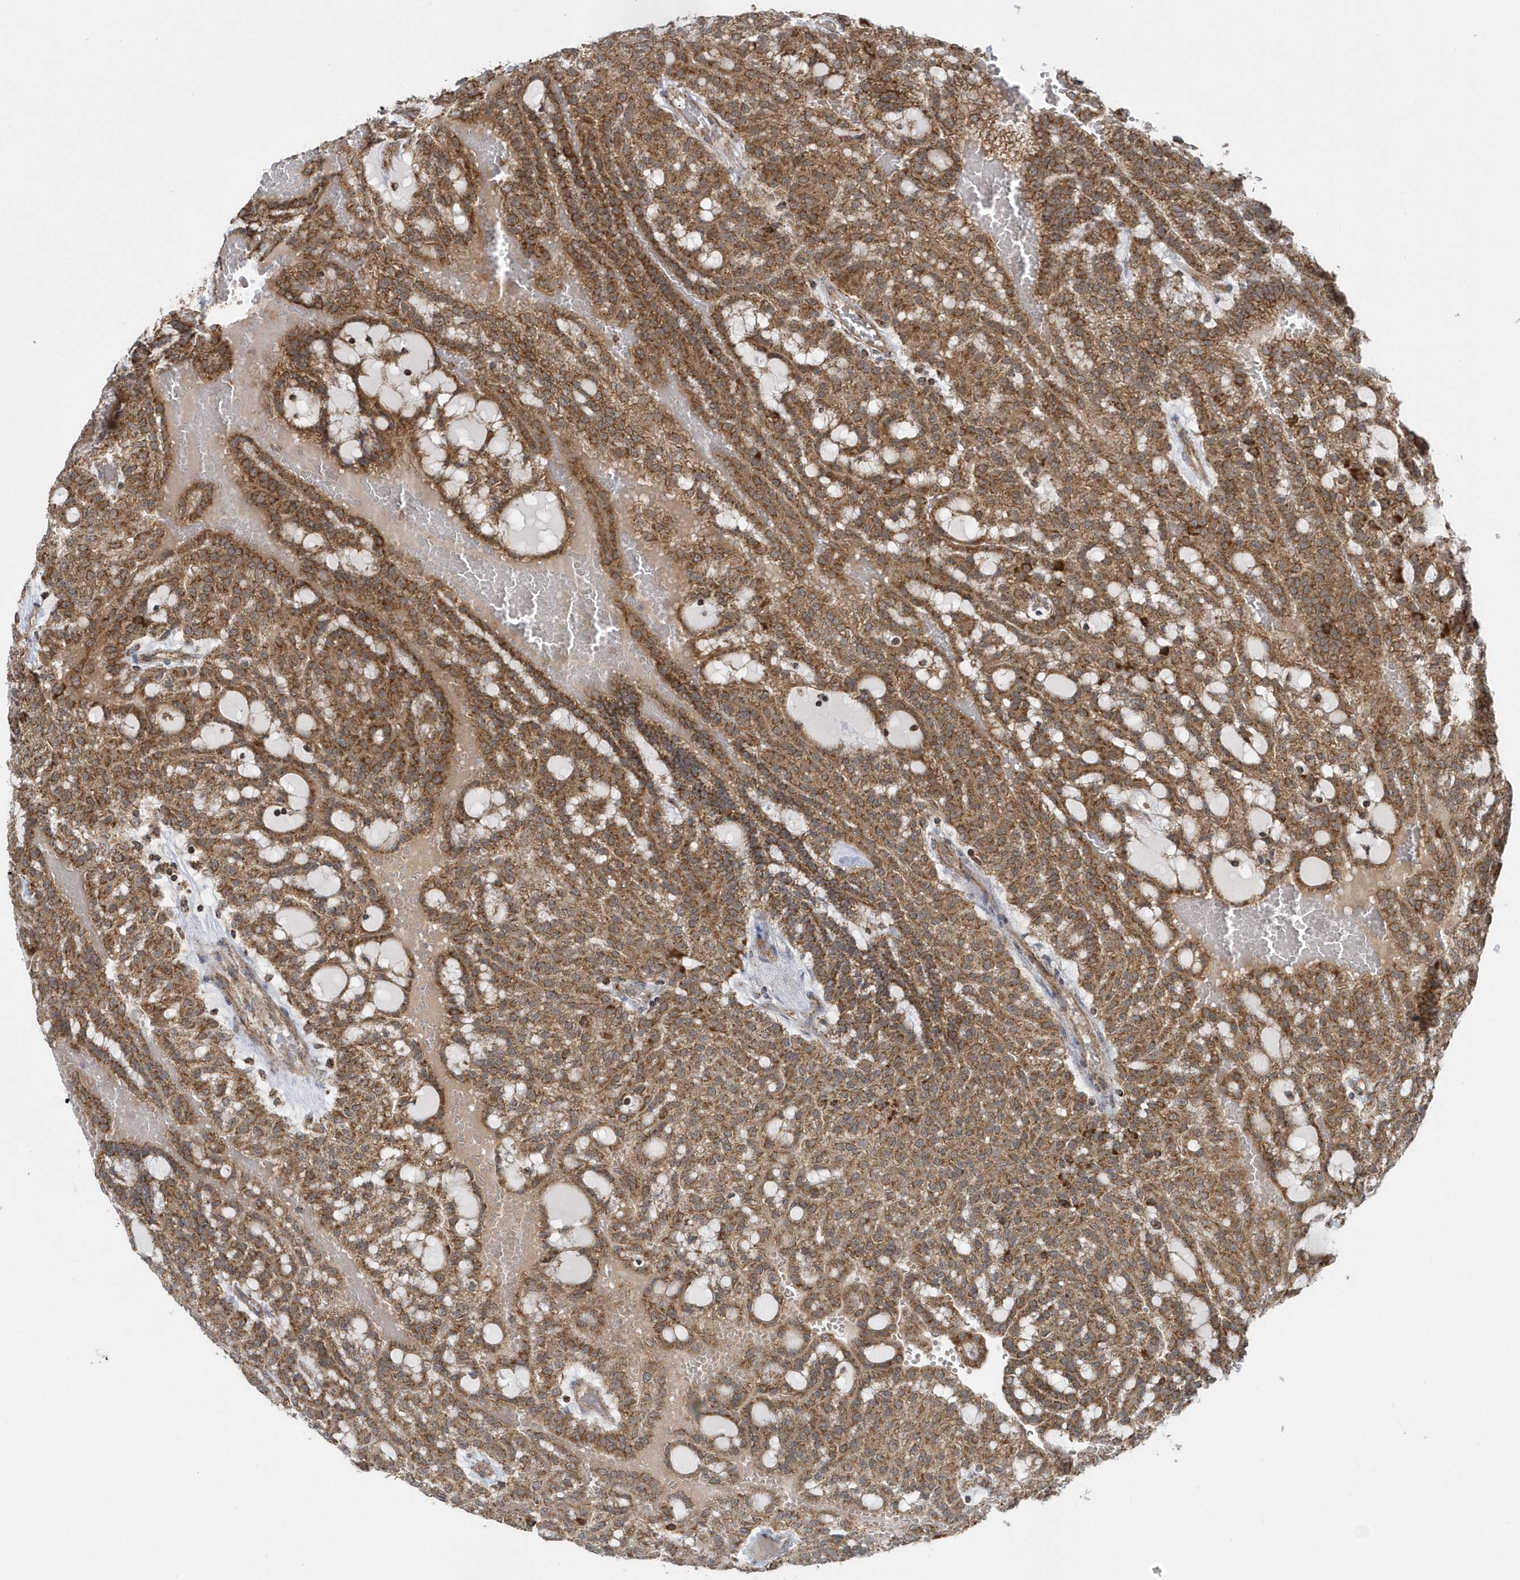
{"staining": {"intensity": "moderate", "quantity": ">75%", "location": "cytoplasmic/membranous"}, "tissue": "renal cancer", "cell_type": "Tumor cells", "image_type": "cancer", "snomed": [{"axis": "morphology", "description": "Adenocarcinoma, NOS"}, {"axis": "topography", "description": "Kidney"}], "caption": "A photomicrograph of human renal adenocarcinoma stained for a protein shows moderate cytoplasmic/membranous brown staining in tumor cells.", "gene": "PPP1R7", "patient": {"sex": "male", "age": 63}}